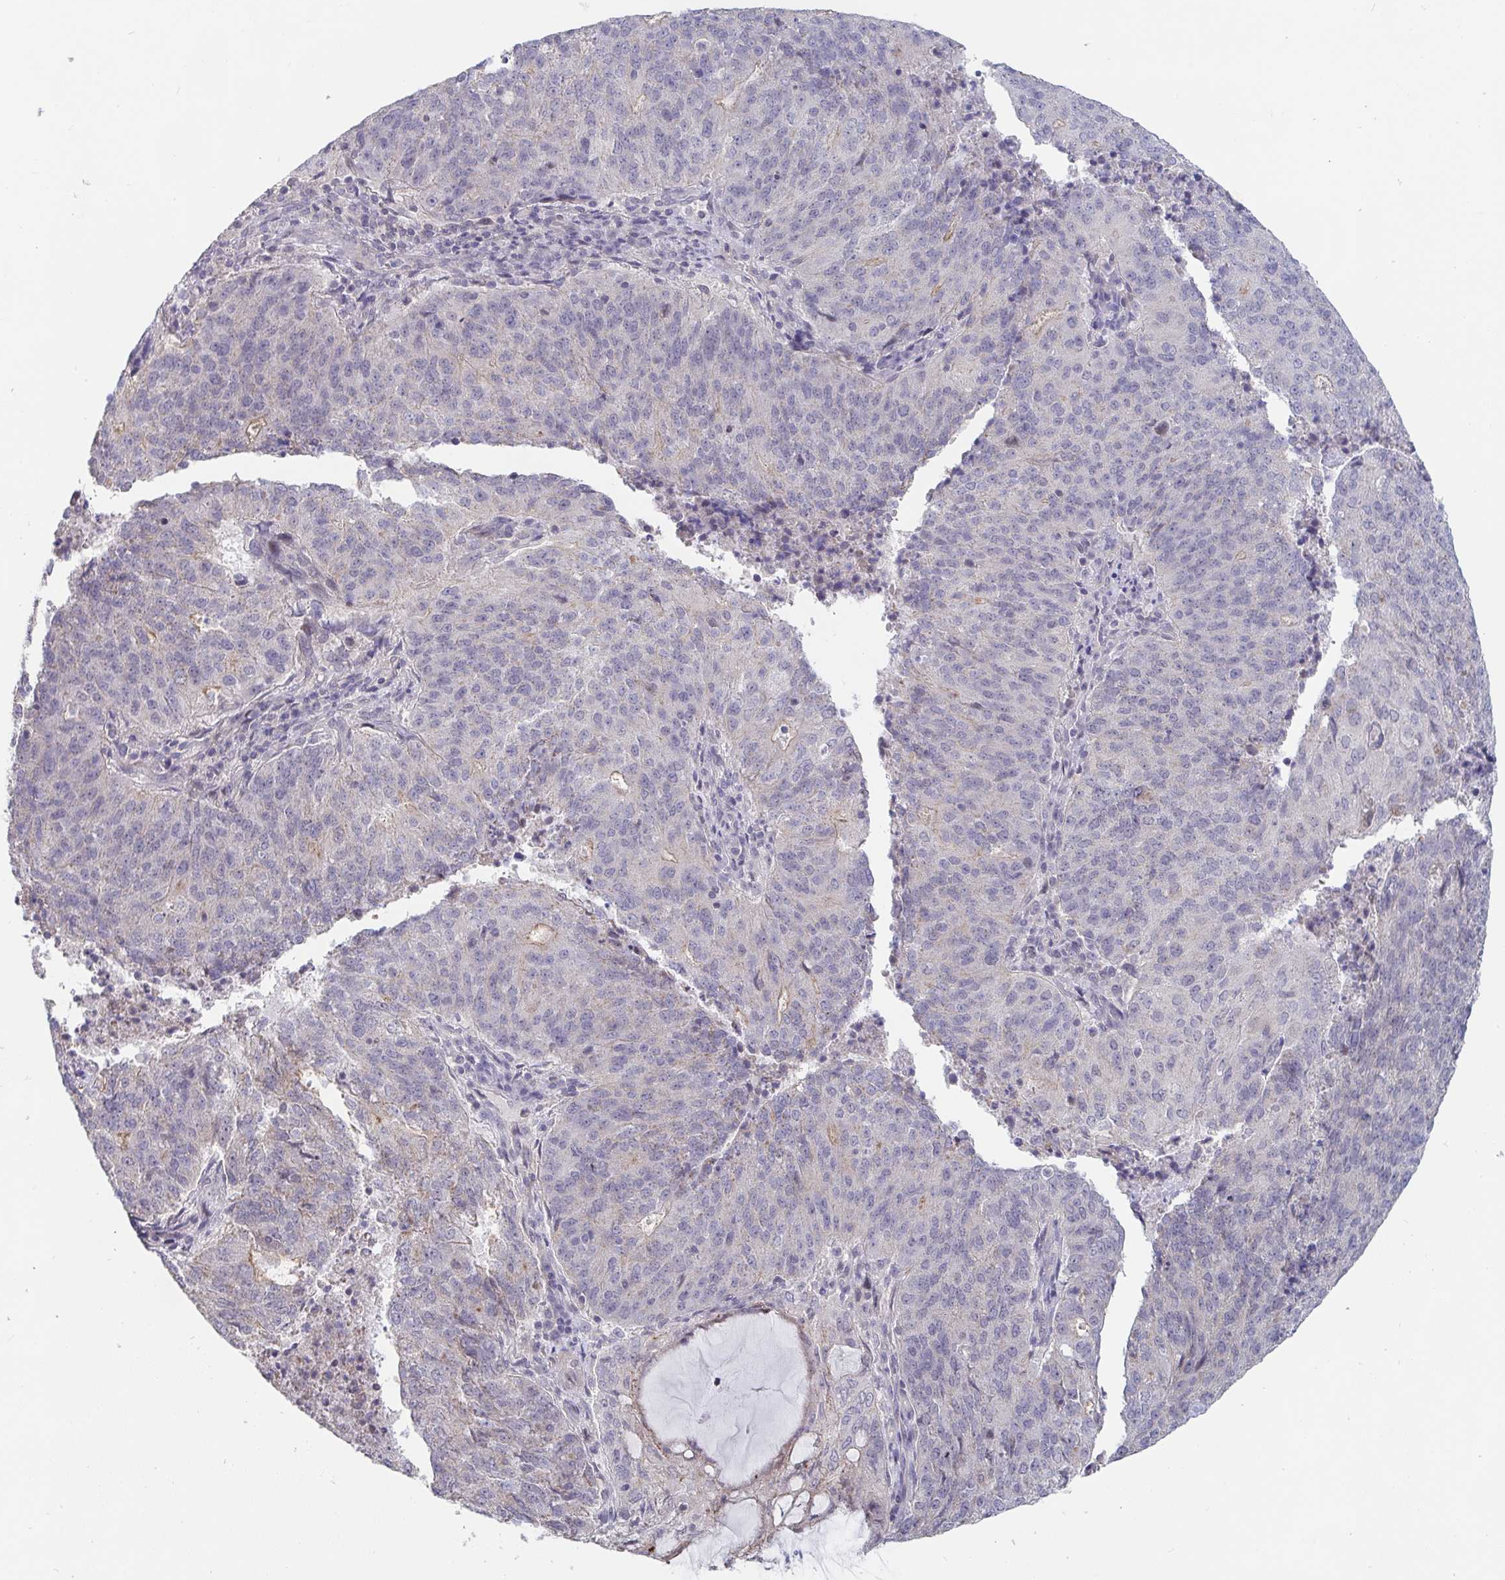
{"staining": {"intensity": "negative", "quantity": "none", "location": "none"}, "tissue": "endometrial cancer", "cell_type": "Tumor cells", "image_type": "cancer", "snomed": [{"axis": "morphology", "description": "Adenocarcinoma, NOS"}, {"axis": "topography", "description": "Endometrium"}], "caption": "Immunohistochemical staining of human endometrial cancer (adenocarcinoma) demonstrates no significant positivity in tumor cells.", "gene": "FAM156B", "patient": {"sex": "female", "age": 82}}